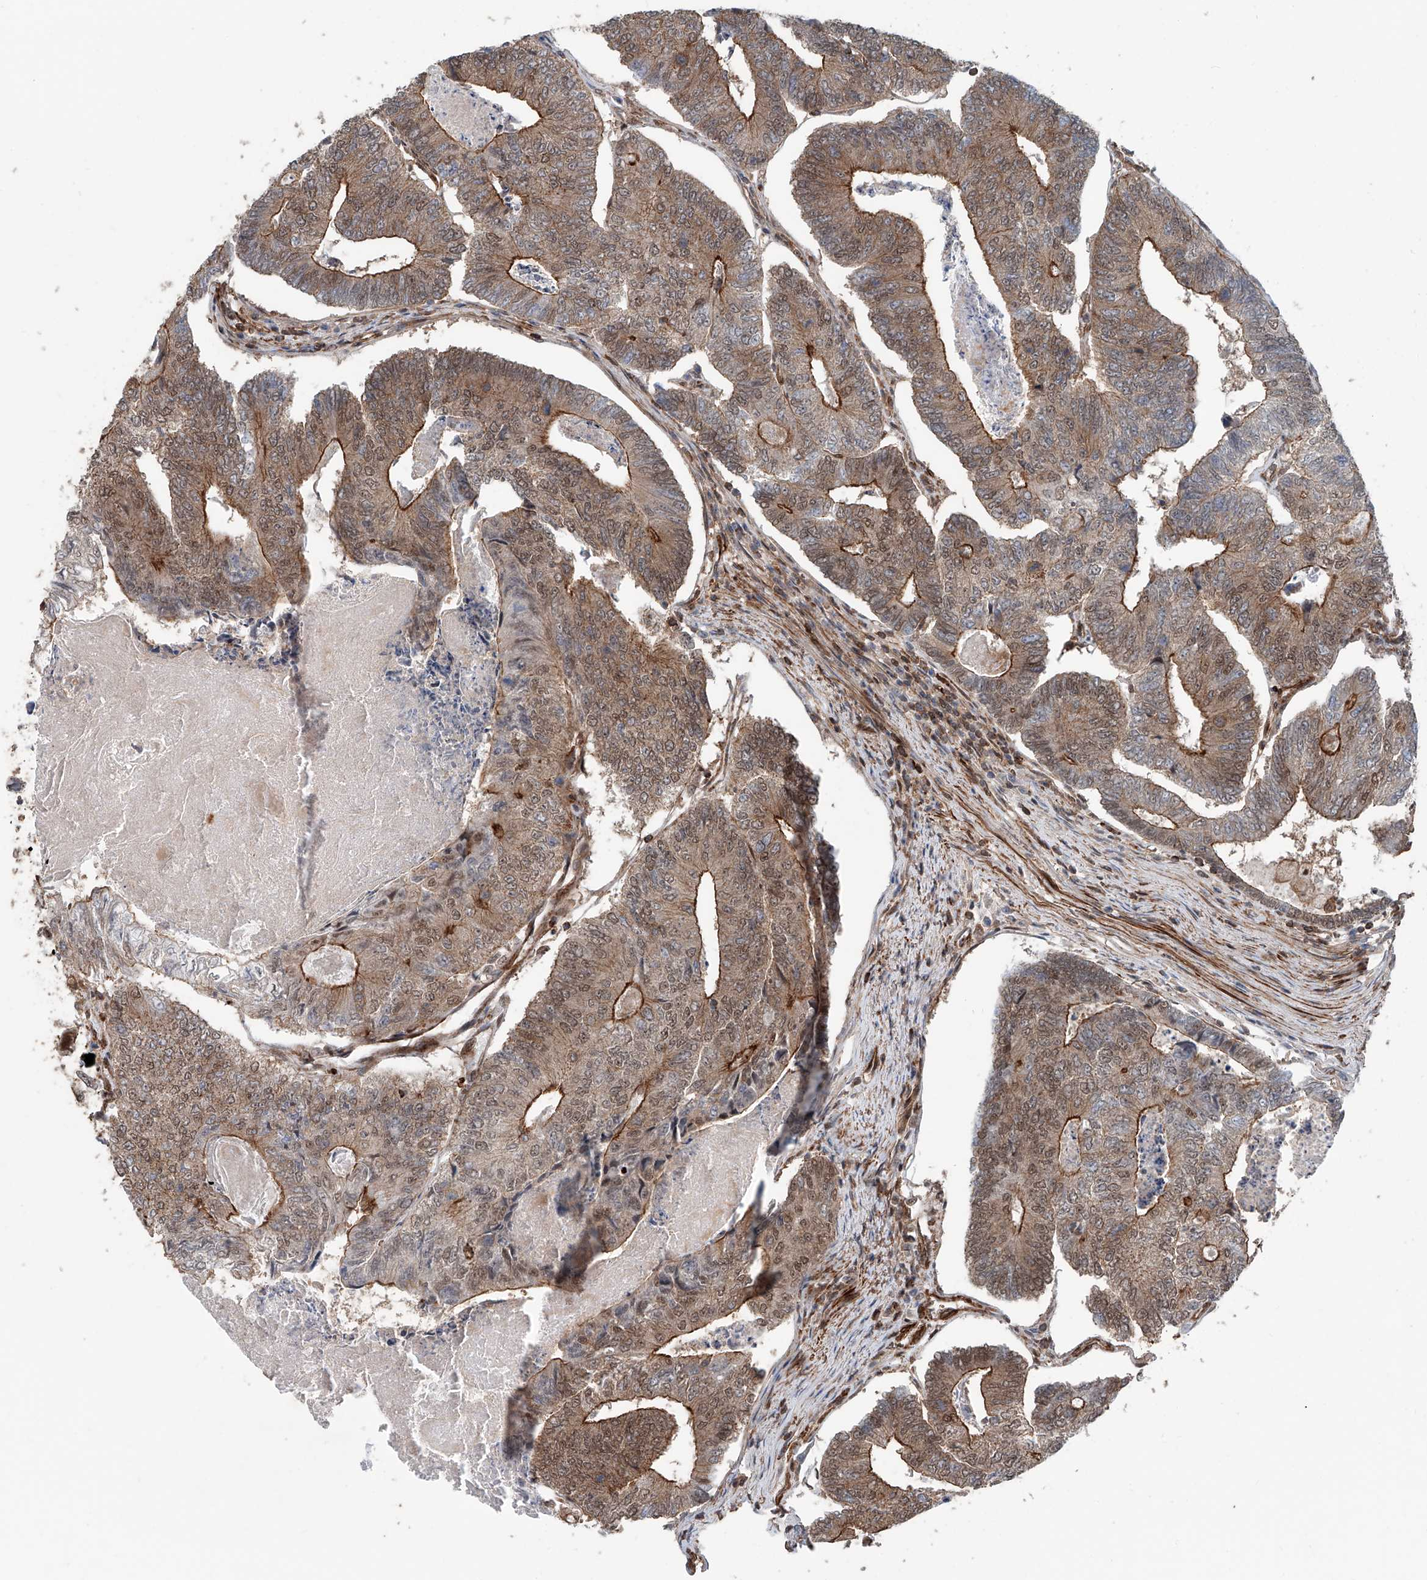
{"staining": {"intensity": "moderate", "quantity": ">75%", "location": "cytoplasmic/membranous,nuclear"}, "tissue": "colorectal cancer", "cell_type": "Tumor cells", "image_type": "cancer", "snomed": [{"axis": "morphology", "description": "Adenocarcinoma, NOS"}, {"axis": "topography", "description": "Colon"}], "caption": "This is an image of immunohistochemistry staining of colorectal adenocarcinoma, which shows moderate staining in the cytoplasmic/membranous and nuclear of tumor cells.", "gene": "SDE2", "patient": {"sex": "female", "age": 67}}